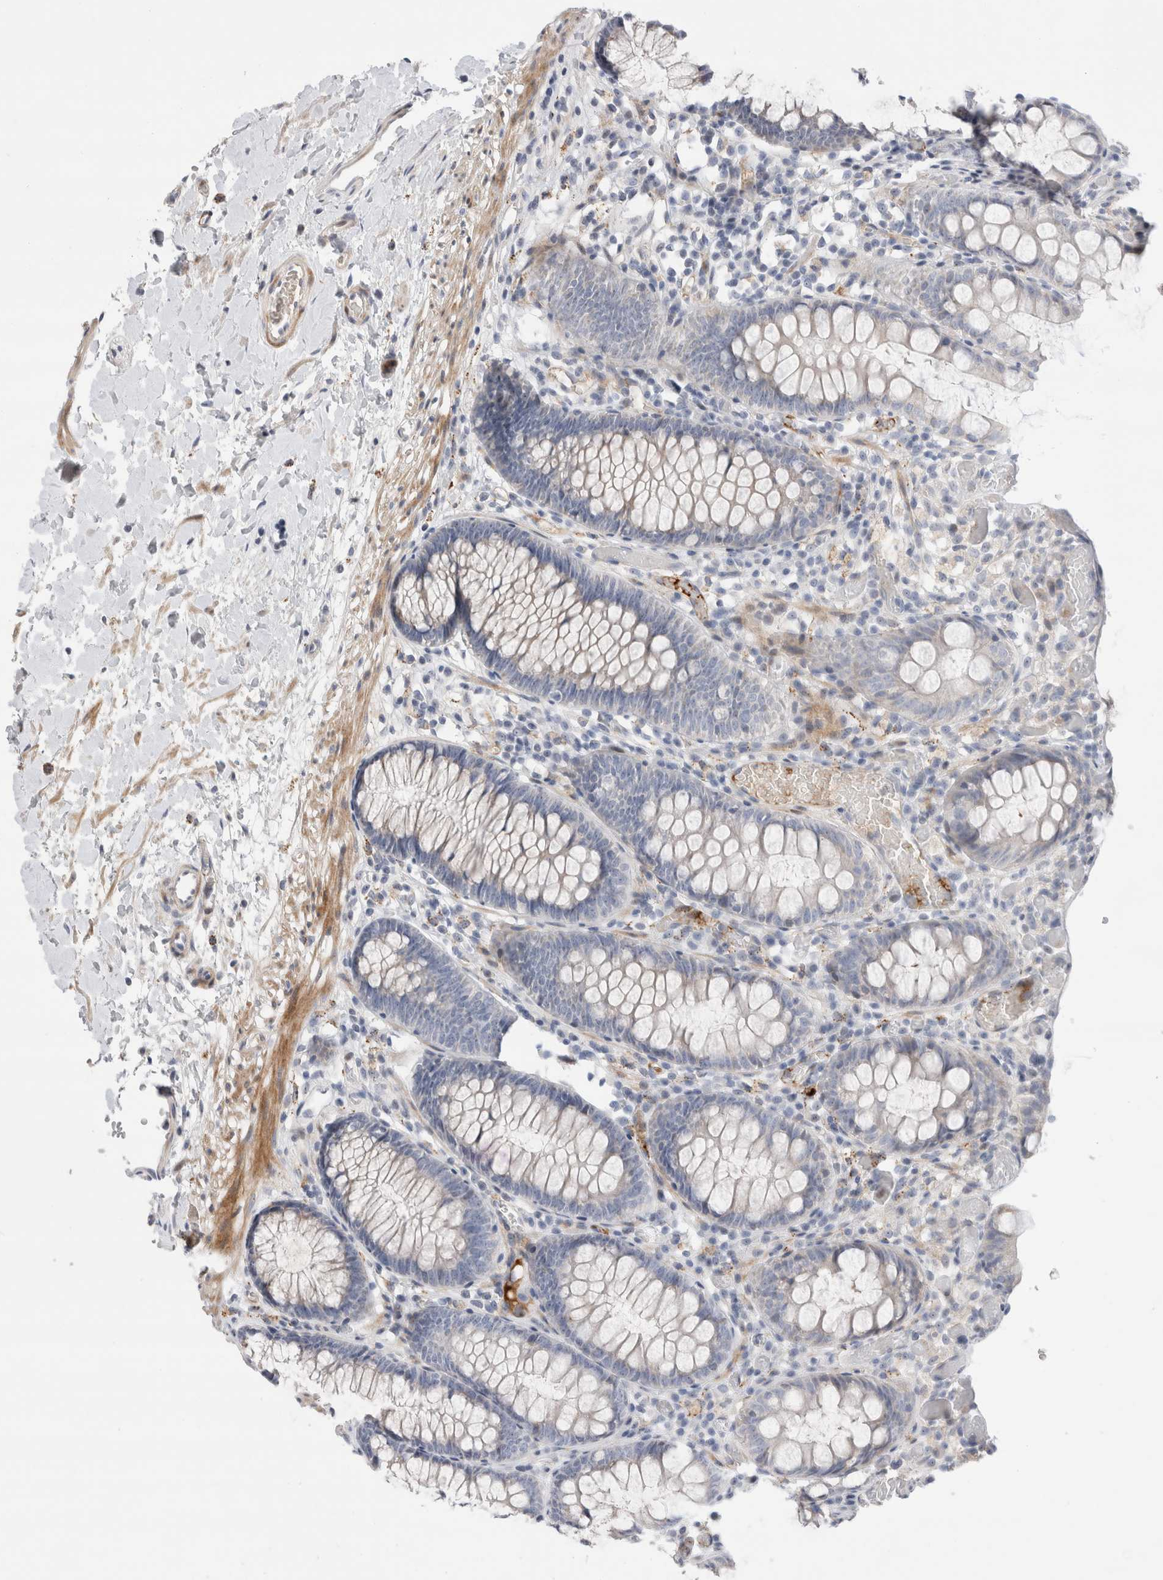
{"staining": {"intensity": "weak", "quantity": ">75%", "location": "cytoplasmic/membranous"}, "tissue": "colon", "cell_type": "Endothelial cells", "image_type": "normal", "snomed": [{"axis": "morphology", "description": "Normal tissue, NOS"}, {"axis": "topography", "description": "Colon"}], "caption": "DAB (3,3'-diaminobenzidine) immunohistochemical staining of unremarkable colon reveals weak cytoplasmic/membranous protein staining in approximately >75% of endothelial cells. (DAB = brown stain, brightfield microscopy at high magnification).", "gene": "ECHDC2", "patient": {"sex": "male", "age": 14}}